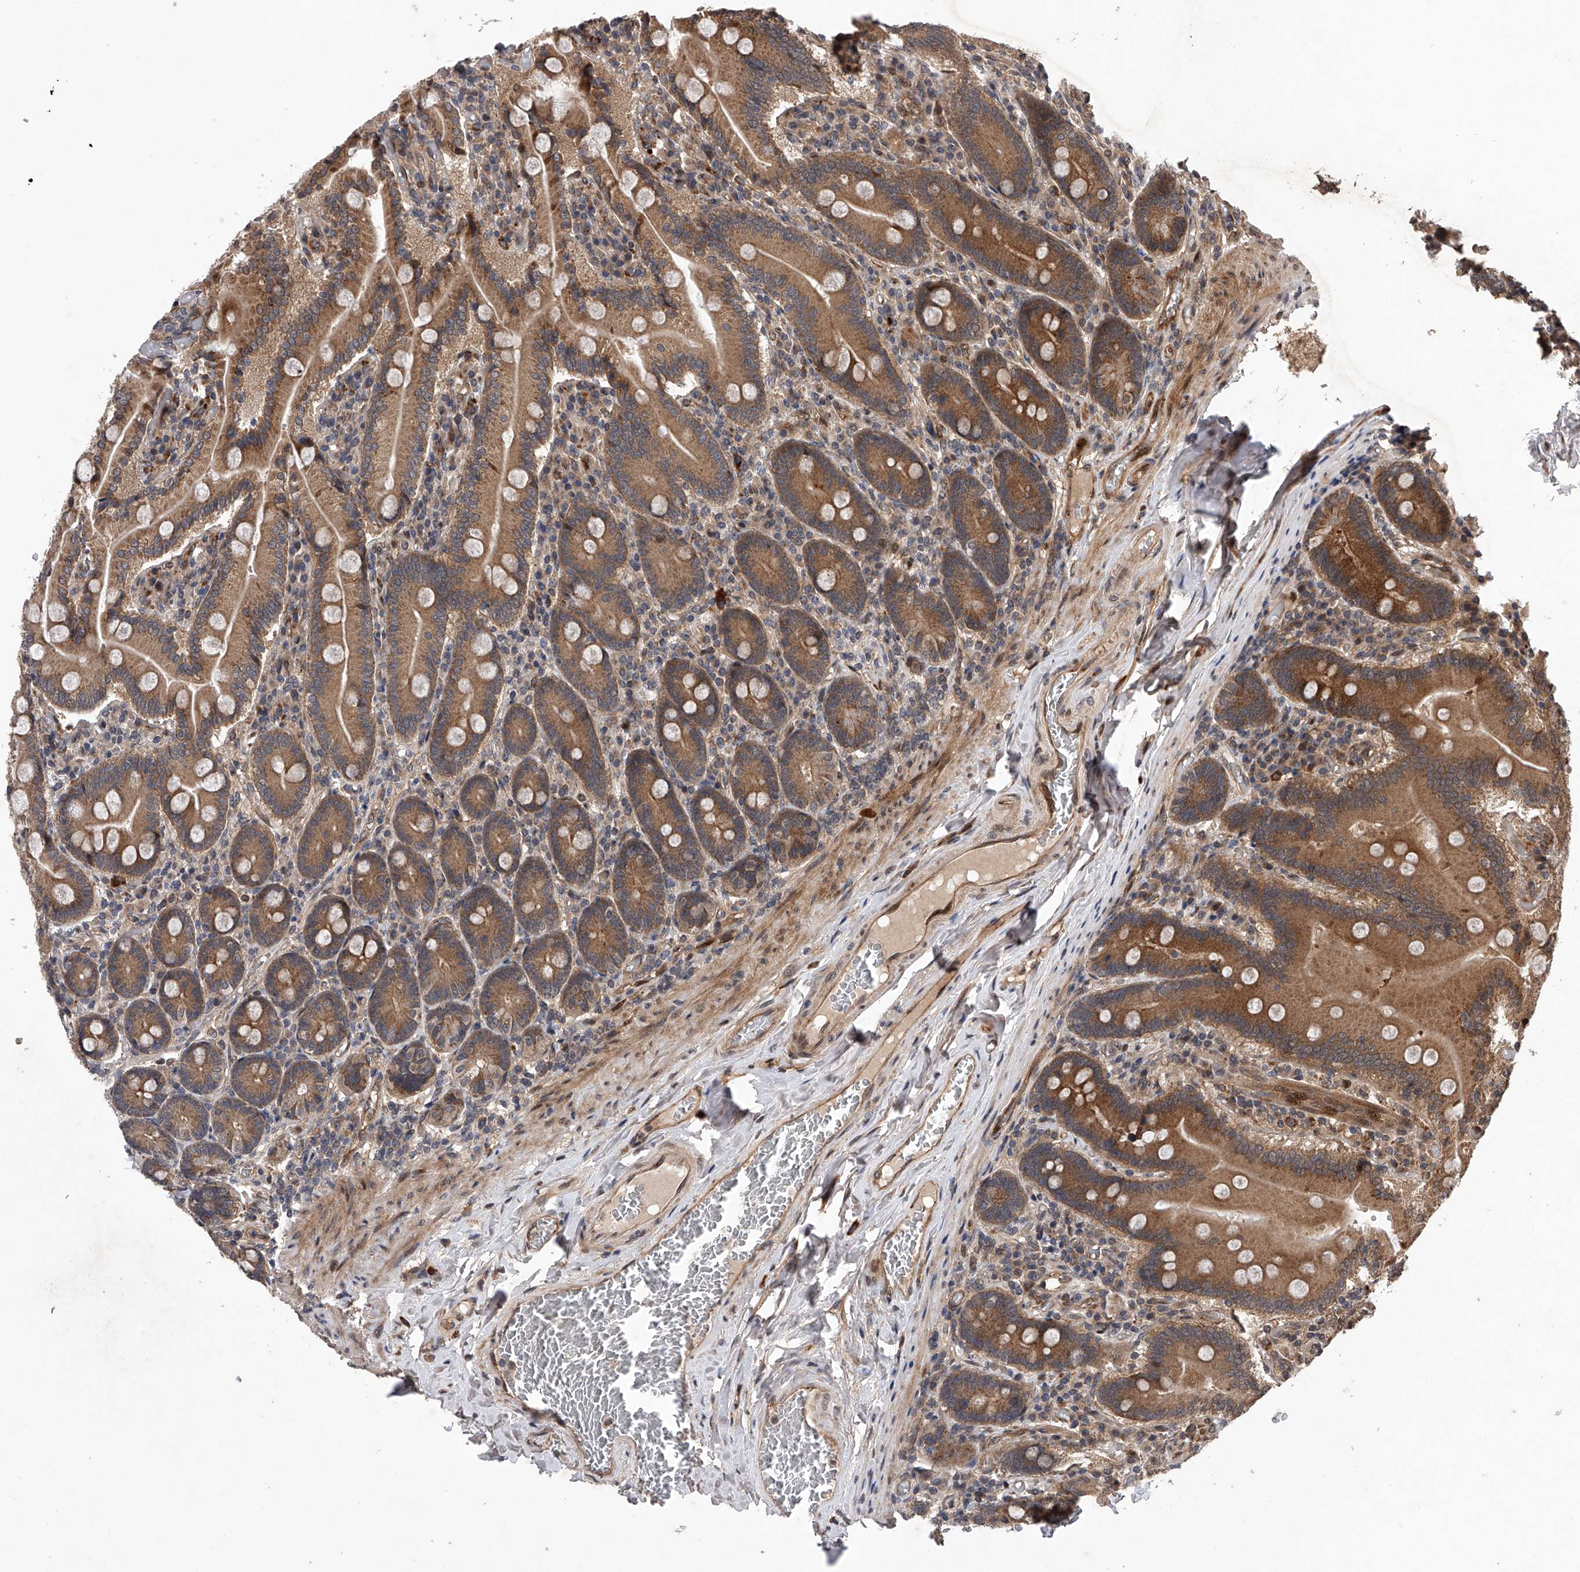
{"staining": {"intensity": "strong", "quantity": ">75%", "location": "cytoplasmic/membranous"}, "tissue": "duodenum", "cell_type": "Glandular cells", "image_type": "normal", "snomed": [{"axis": "morphology", "description": "Normal tissue, NOS"}, {"axis": "topography", "description": "Duodenum"}], "caption": "Protein staining of normal duodenum demonstrates strong cytoplasmic/membranous expression in approximately >75% of glandular cells.", "gene": "MAP3K11", "patient": {"sex": "female", "age": 62}}